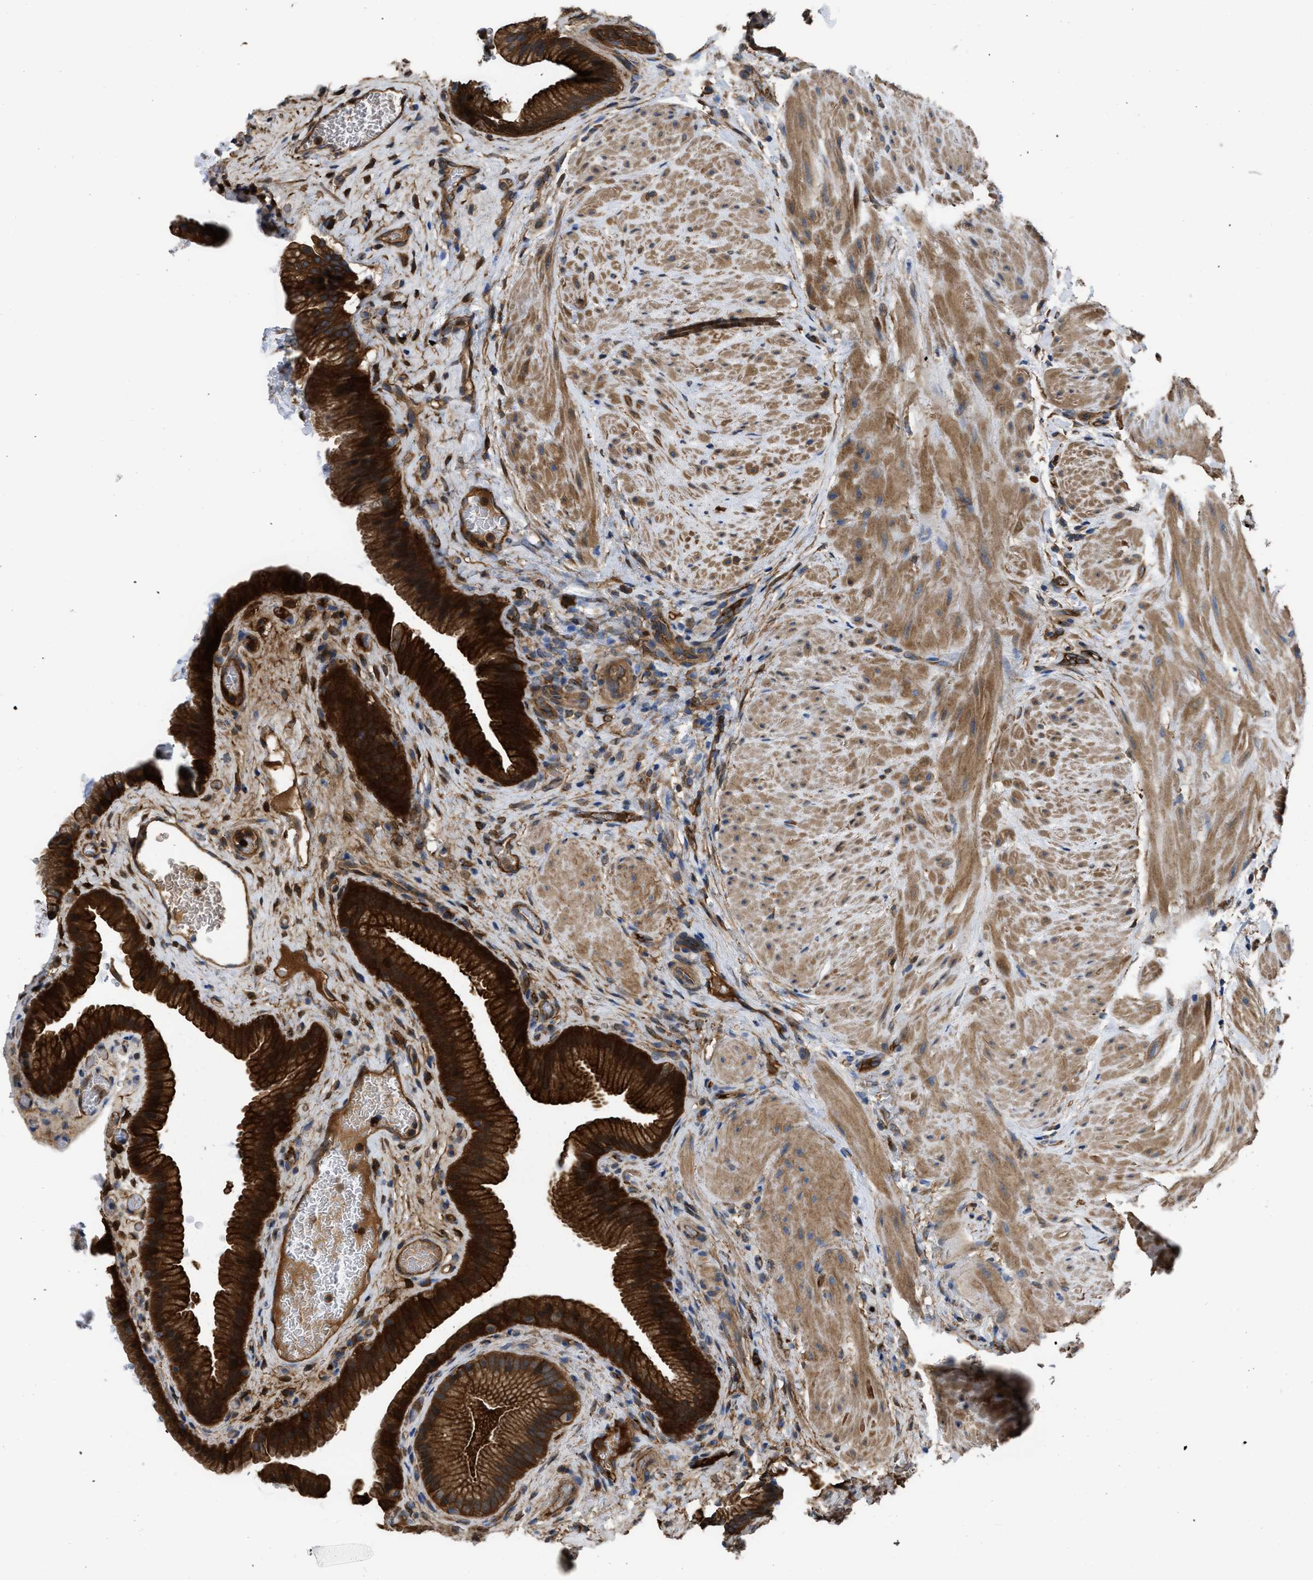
{"staining": {"intensity": "strong", "quantity": ">75%", "location": "cytoplasmic/membranous"}, "tissue": "gallbladder", "cell_type": "Glandular cells", "image_type": "normal", "snomed": [{"axis": "morphology", "description": "Normal tissue, NOS"}, {"axis": "topography", "description": "Gallbladder"}], "caption": "Immunohistochemistry (DAB) staining of unremarkable gallbladder demonstrates strong cytoplasmic/membranous protein staining in about >75% of glandular cells. Nuclei are stained in blue.", "gene": "TRIOBP", "patient": {"sex": "male", "age": 49}}